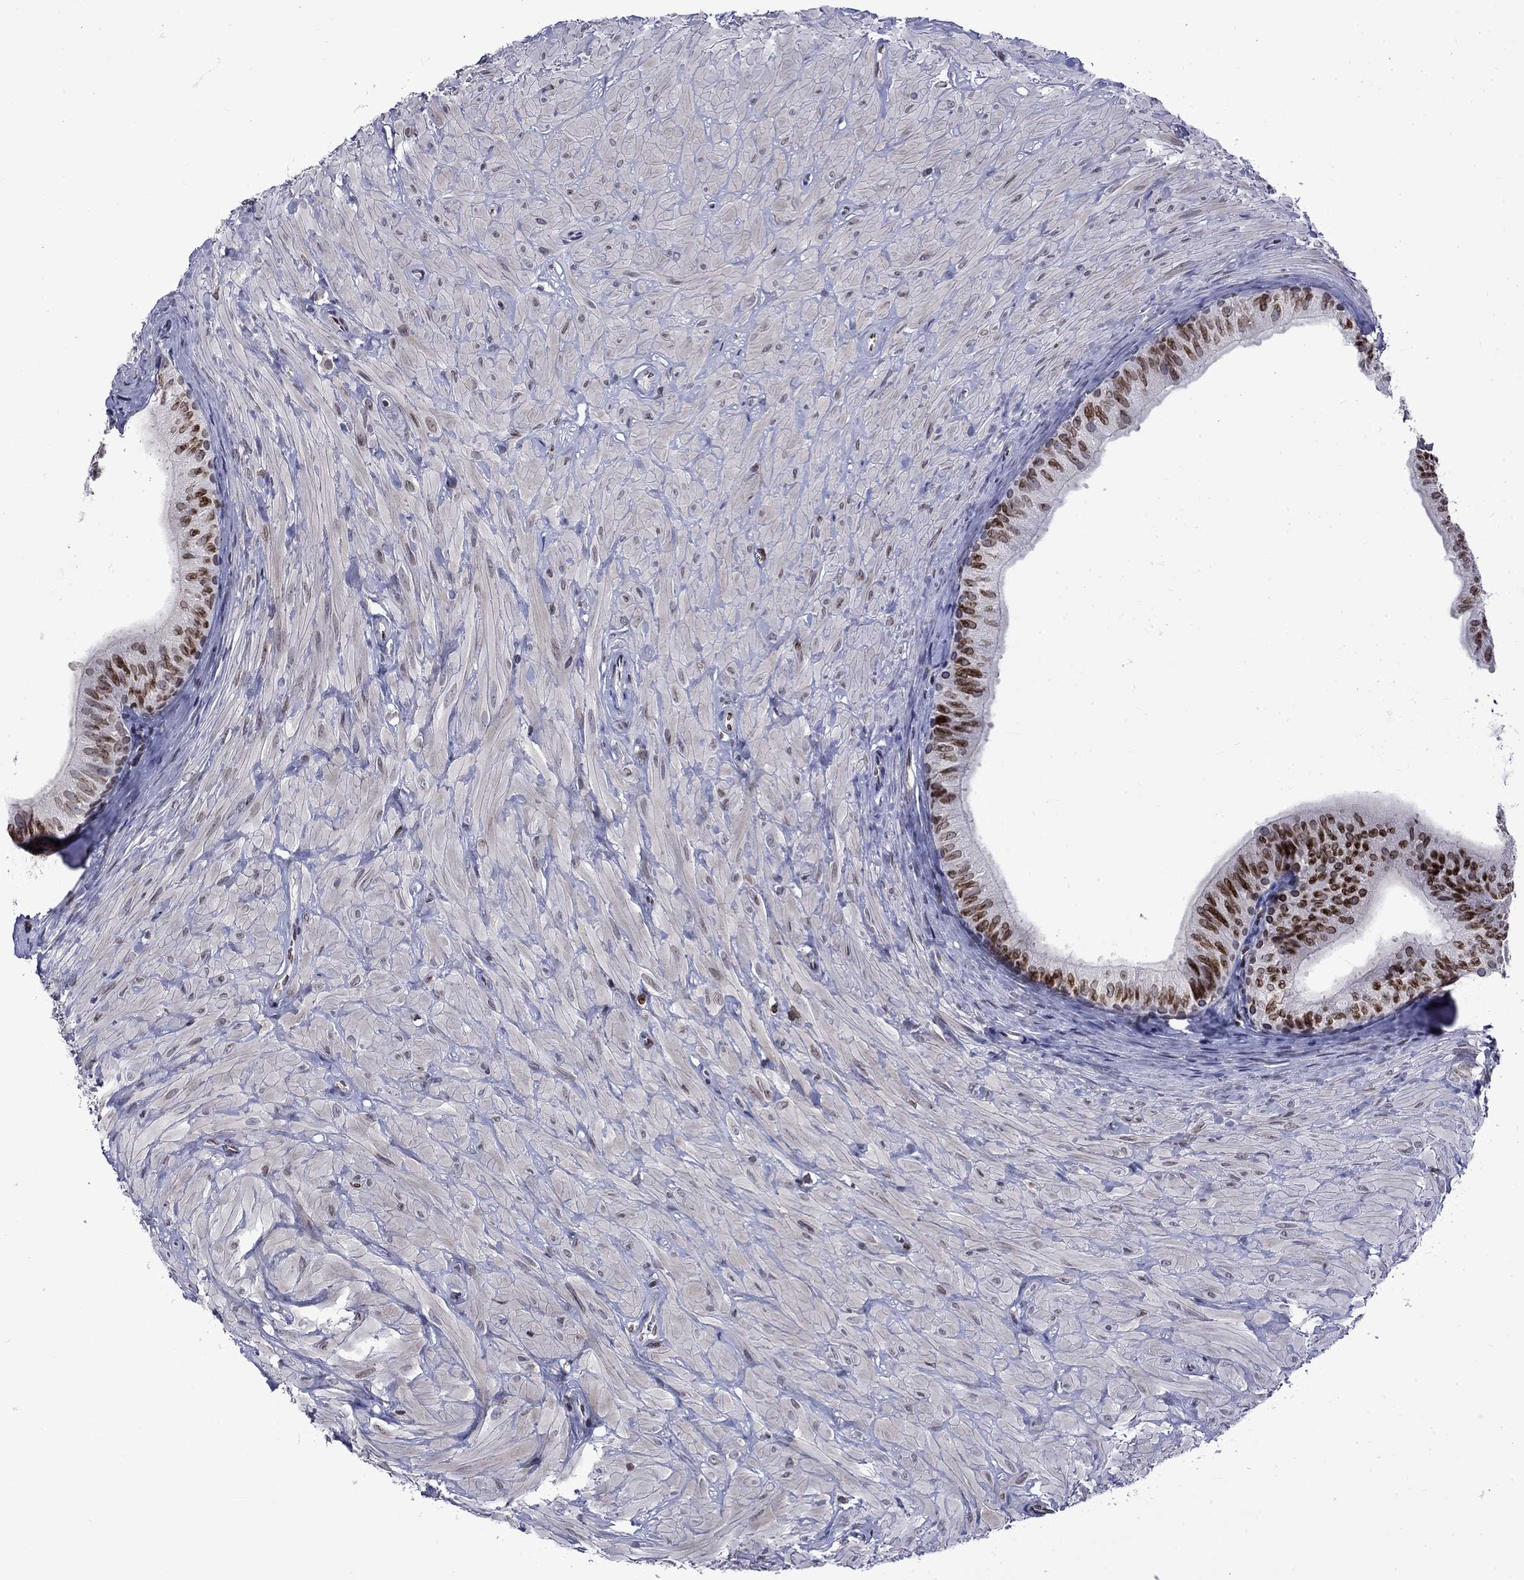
{"staining": {"intensity": "strong", "quantity": "<25%", "location": "cytoplasmic/membranous,nuclear"}, "tissue": "epididymis", "cell_type": "Glandular cells", "image_type": "normal", "snomed": [{"axis": "morphology", "description": "Normal tissue, NOS"}, {"axis": "topography", "description": "Epididymis"}, {"axis": "topography", "description": "Vas deferens"}], "caption": "Protein expression by immunohistochemistry displays strong cytoplasmic/membranous,nuclear staining in approximately <25% of glandular cells in benign epididymis. Immunohistochemistry stains the protein of interest in brown and the nuclei are stained blue.", "gene": "SLA", "patient": {"sex": "male", "age": 23}}